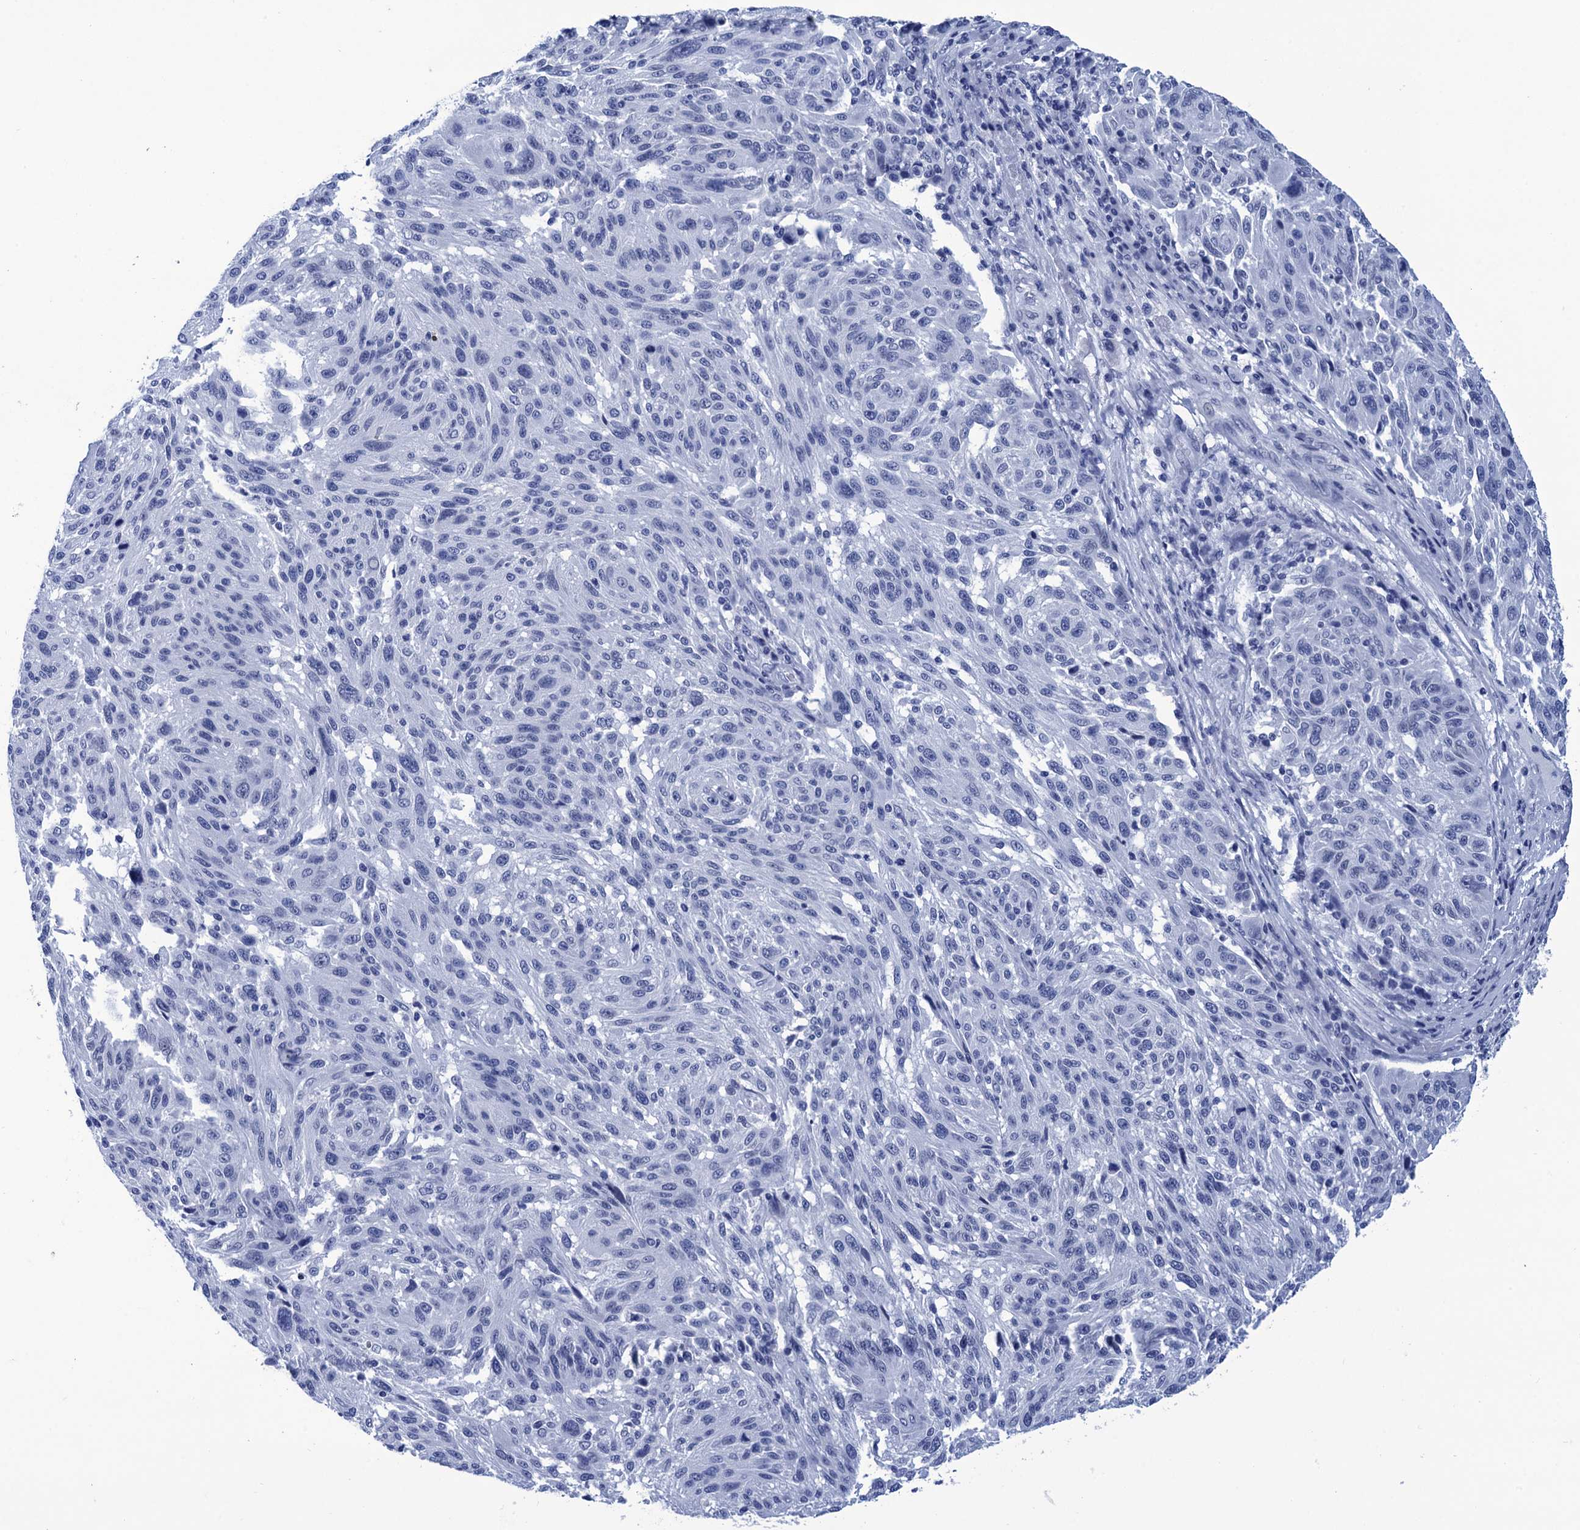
{"staining": {"intensity": "negative", "quantity": "none", "location": "none"}, "tissue": "melanoma", "cell_type": "Tumor cells", "image_type": "cancer", "snomed": [{"axis": "morphology", "description": "Malignant melanoma, NOS"}, {"axis": "topography", "description": "Skin"}], "caption": "Tumor cells show no significant staining in melanoma. (Immunohistochemistry, brightfield microscopy, high magnification).", "gene": "METTL25", "patient": {"sex": "male", "age": 53}}